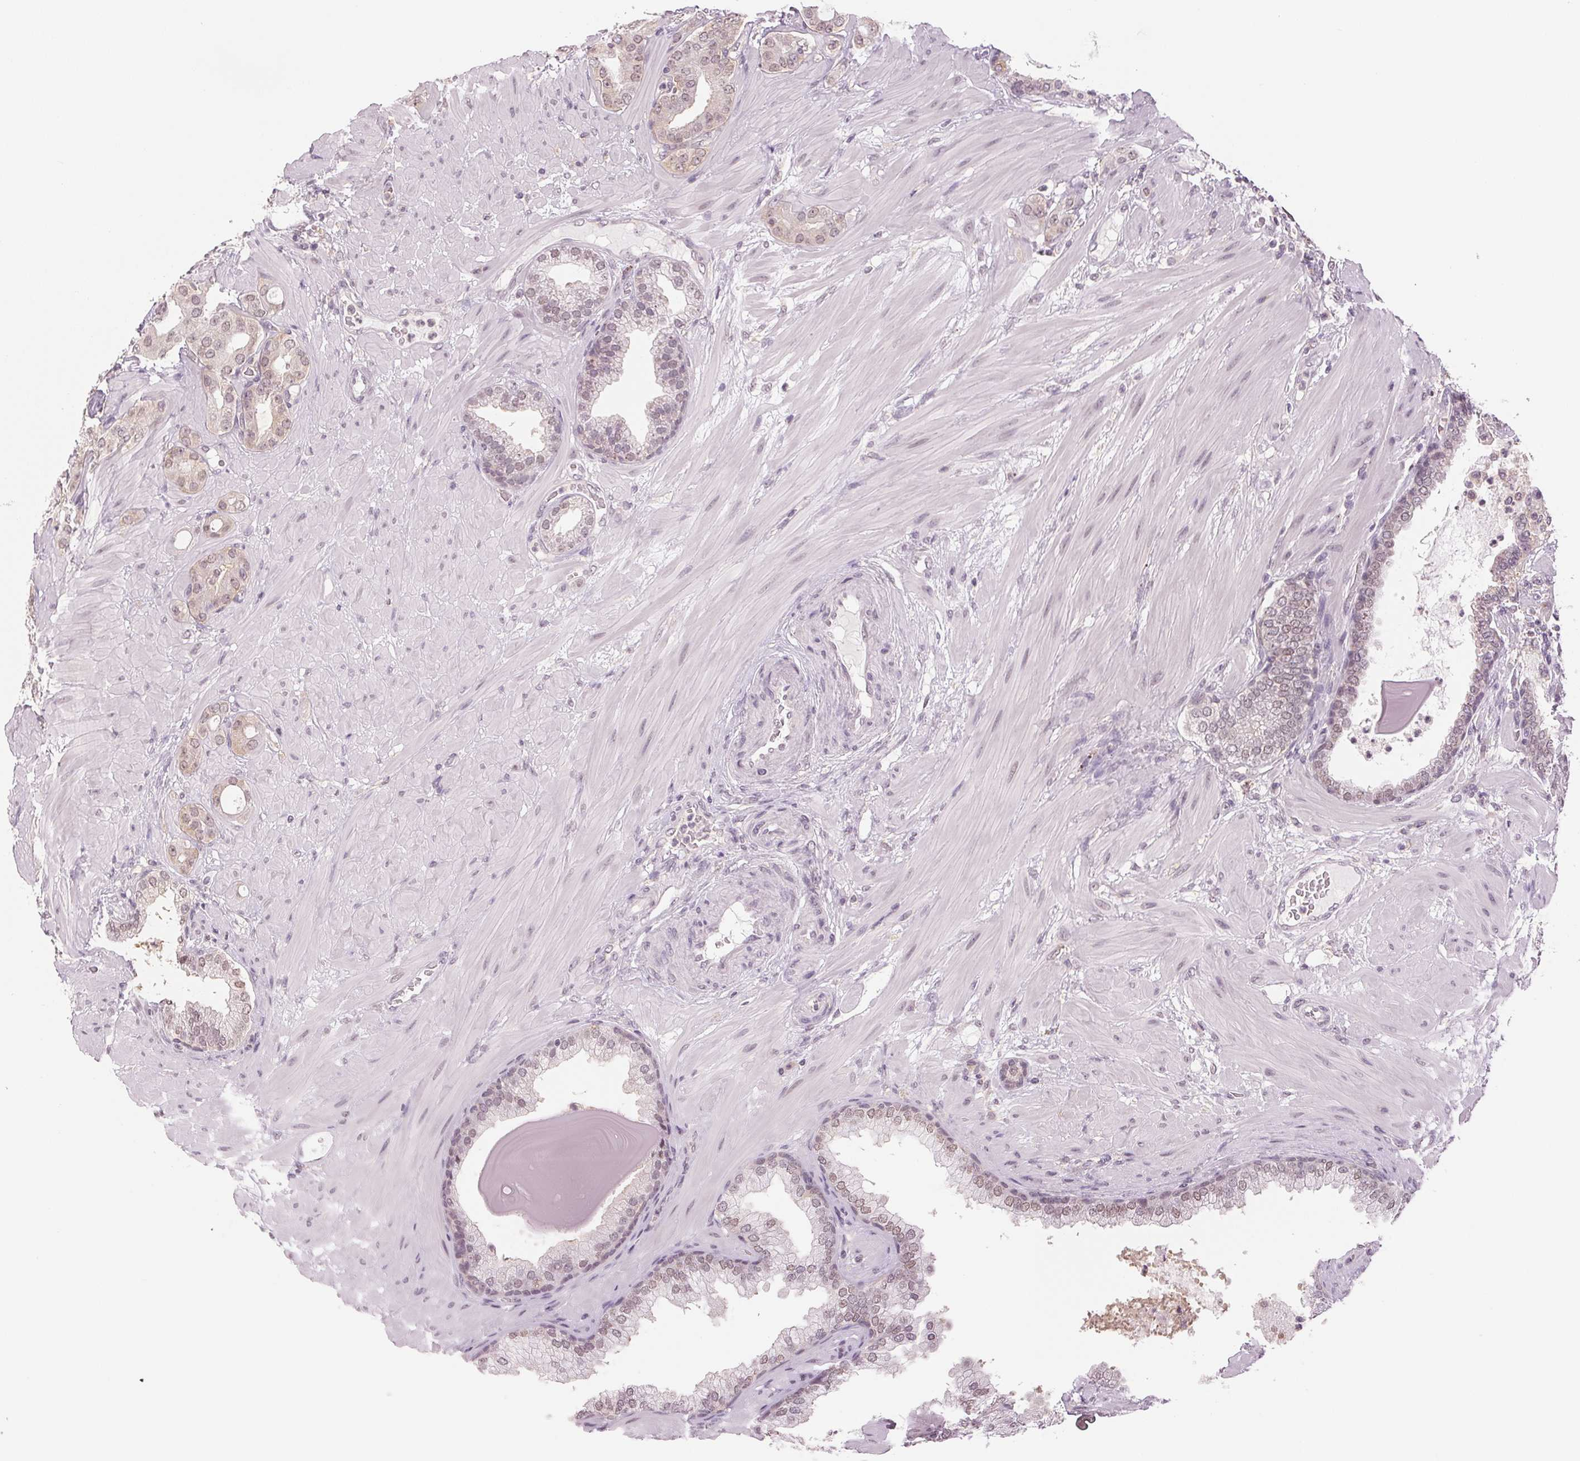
{"staining": {"intensity": "weak", "quantity": "<25%", "location": "nuclear"}, "tissue": "prostate cancer", "cell_type": "Tumor cells", "image_type": "cancer", "snomed": [{"axis": "morphology", "description": "Adenocarcinoma, Low grade"}, {"axis": "topography", "description": "Prostate"}], "caption": "This is an IHC histopathology image of prostate cancer. There is no expression in tumor cells.", "gene": "KPRP", "patient": {"sex": "male", "age": 57}}